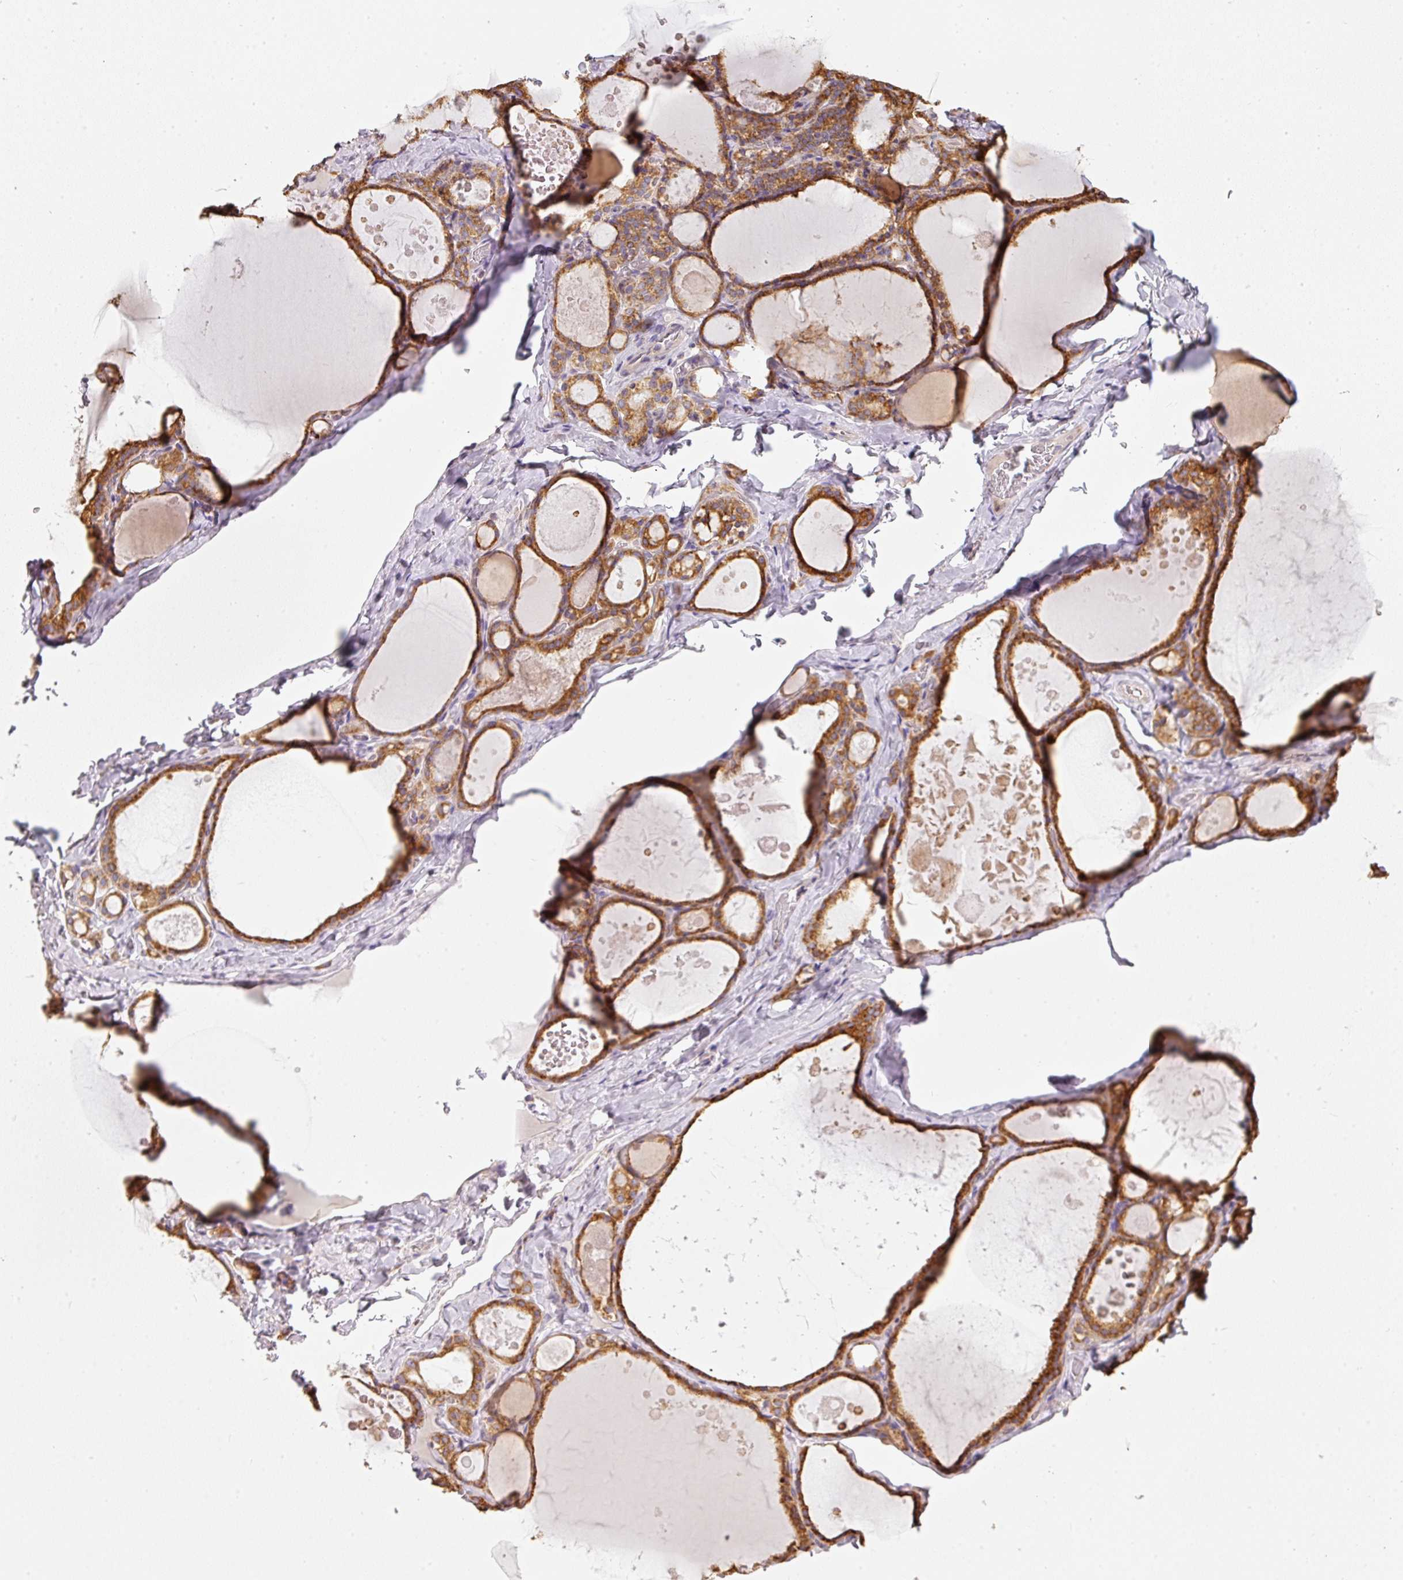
{"staining": {"intensity": "strong", "quantity": ">75%", "location": "cytoplasmic/membranous"}, "tissue": "thyroid gland", "cell_type": "Glandular cells", "image_type": "normal", "snomed": [{"axis": "morphology", "description": "Normal tissue, NOS"}, {"axis": "topography", "description": "Thyroid gland"}], "caption": "Thyroid gland stained for a protein displays strong cytoplasmic/membranous positivity in glandular cells. The protein of interest is stained brown, and the nuclei are stained in blue (DAB (3,3'-diaminobenzidine) IHC with brightfield microscopy, high magnification).", "gene": "MORN4", "patient": {"sex": "male", "age": 56}}